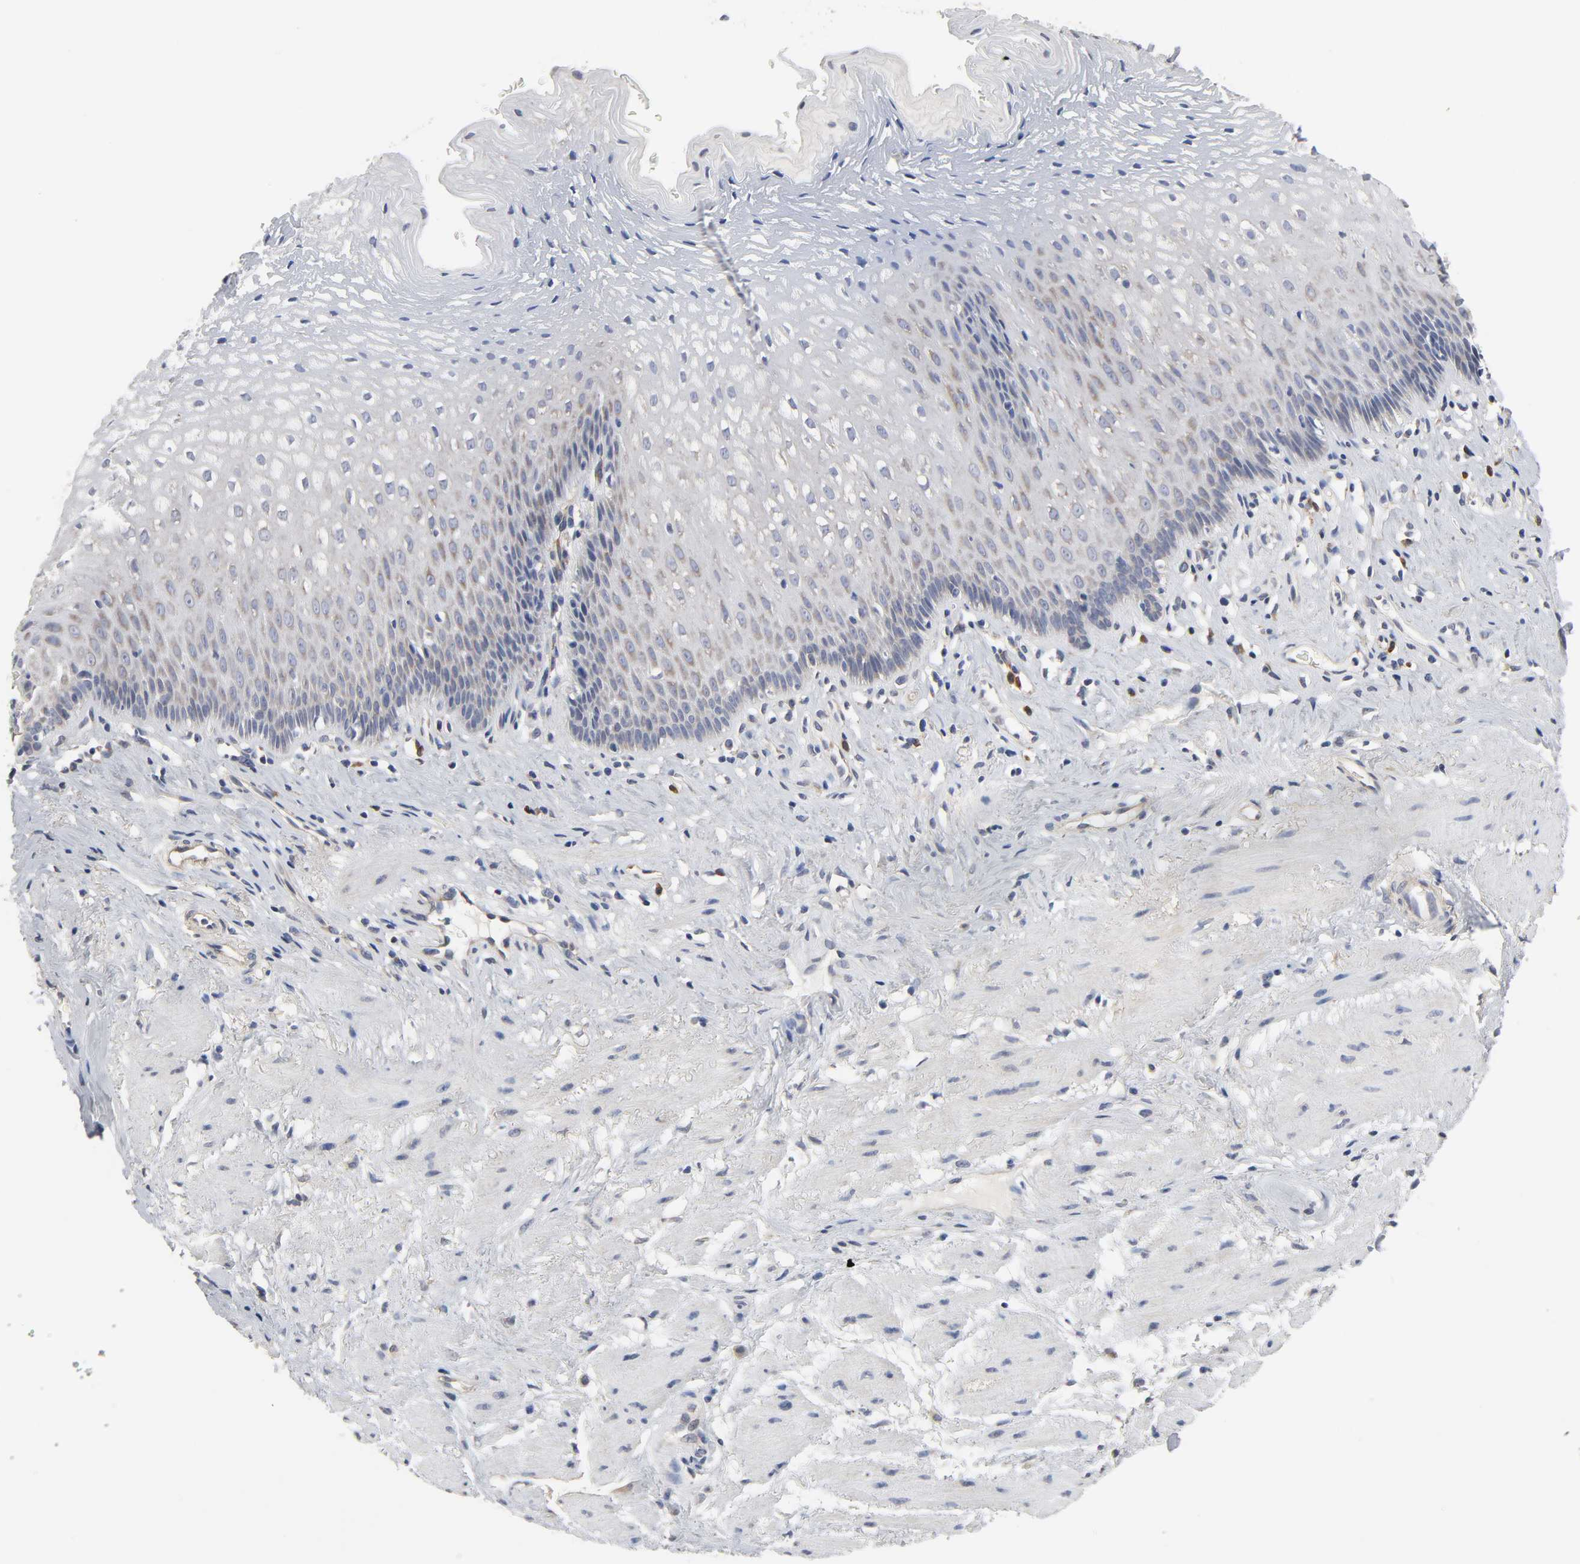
{"staining": {"intensity": "negative", "quantity": "none", "location": "none"}, "tissue": "esophagus", "cell_type": "Squamous epithelial cells", "image_type": "normal", "snomed": [{"axis": "morphology", "description": "Normal tissue, NOS"}, {"axis": "topography", "description": "Esophagus"}], "caption": "An immunohistochemistry histopathology image of benign esophagus is shown. There is no staining in squamous epithelial cells of esophagus. The staining was performed using DAB (3,3'-diaminobenzidine) to visualize the protein expression in brown, while the nuclei were stained in blue with hematoxylin (Magnification: 20x).", "gene": "HDLBP", "patient": {"sex": "female", "age": 70}}